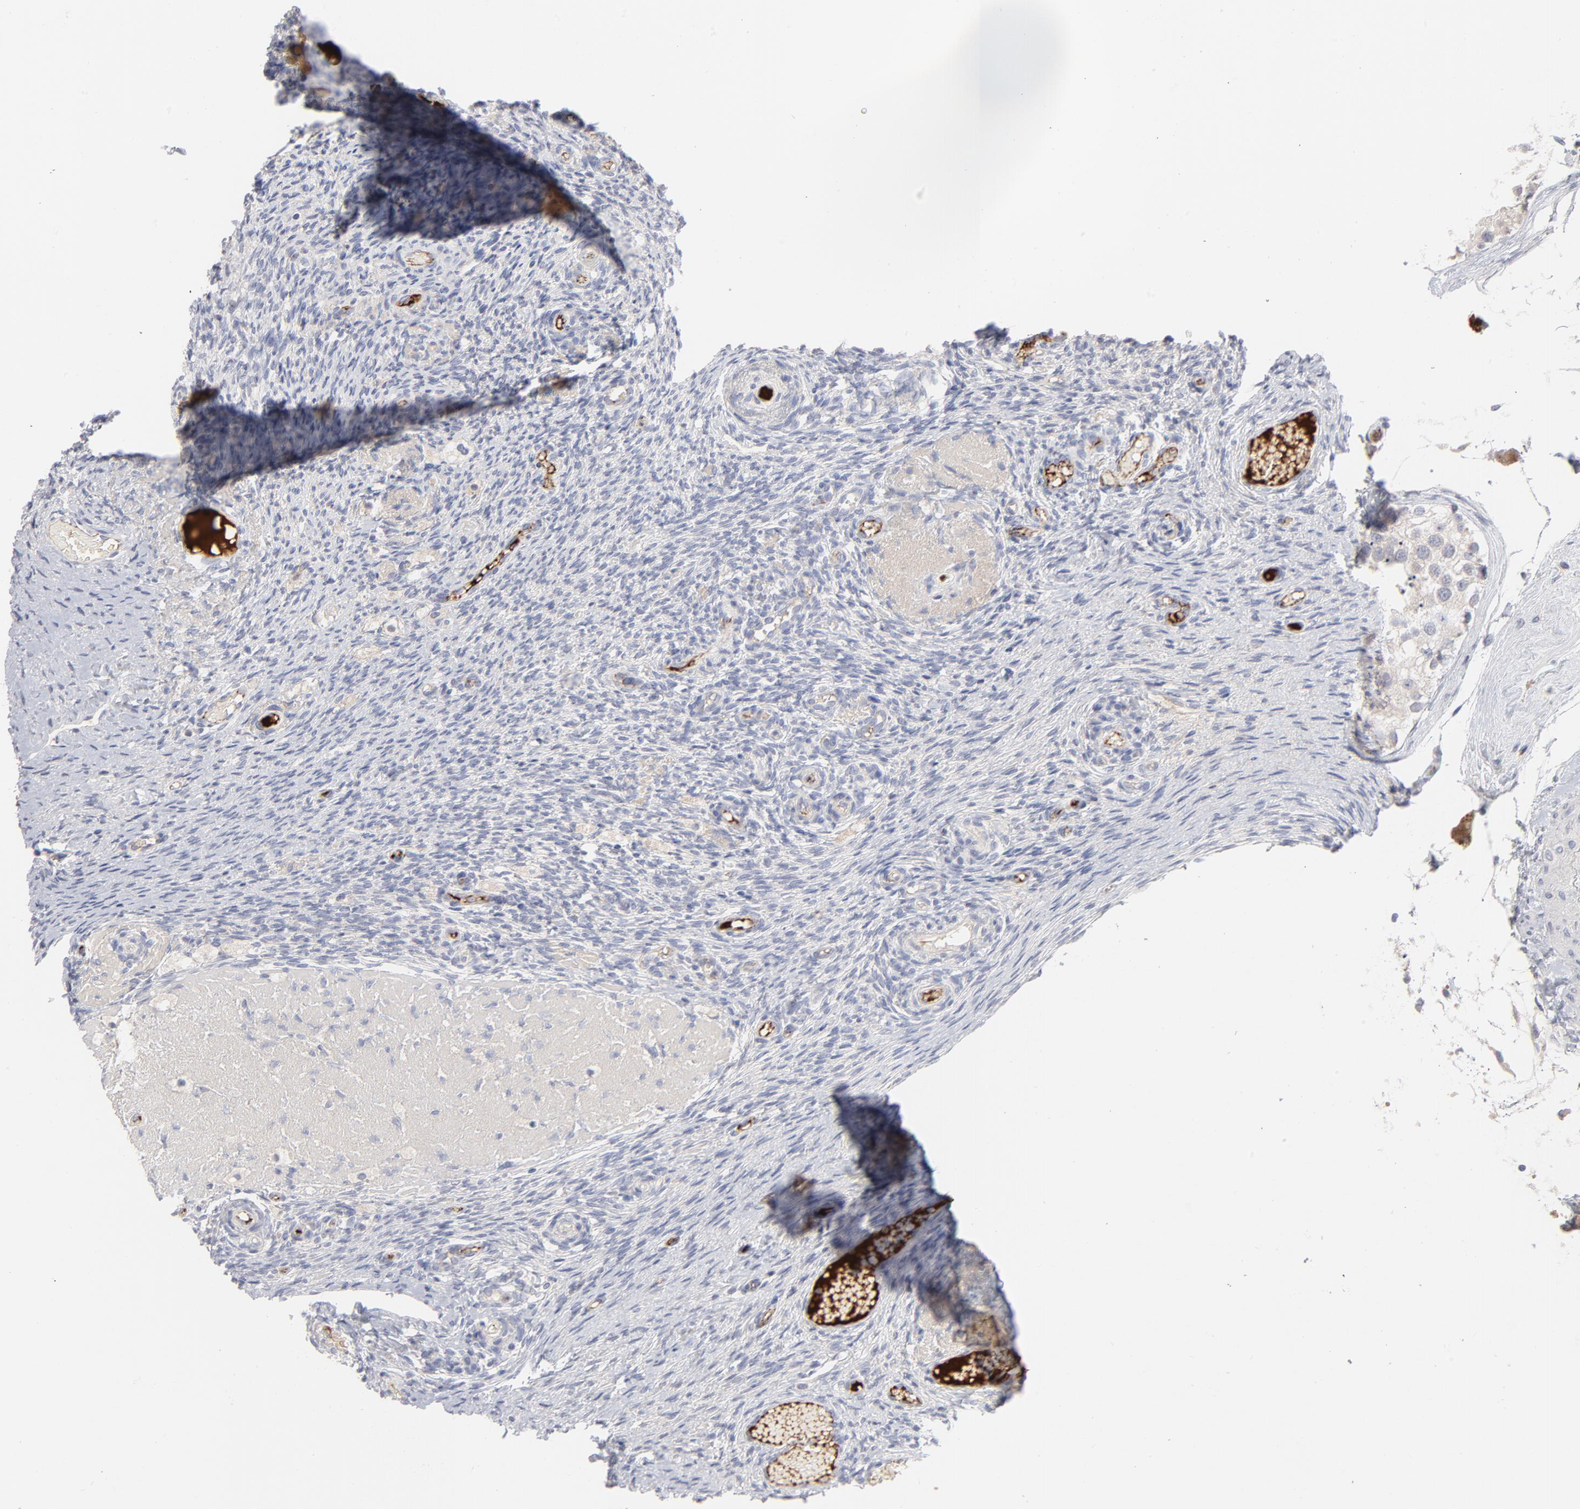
{"staining": {"intensity": "negative", "quantity": "none", "location": "none"}, "tissue": "ovary", "cell_type": "Ovarian stroma cells", "image_type": "normal", "snomed": [{"axis": "morphology", "description": "Normal tissue, NOS"}, {"axis": "topography", "description": "Ovary"}], "caption": "Immunohistochemistry (IHC) of benign ovary exhibits no expression in ovarian stroma cells. Nuclei are stained in blue.", "gene": "CCR3", "patient": {"sex": "female", "age": 60}}